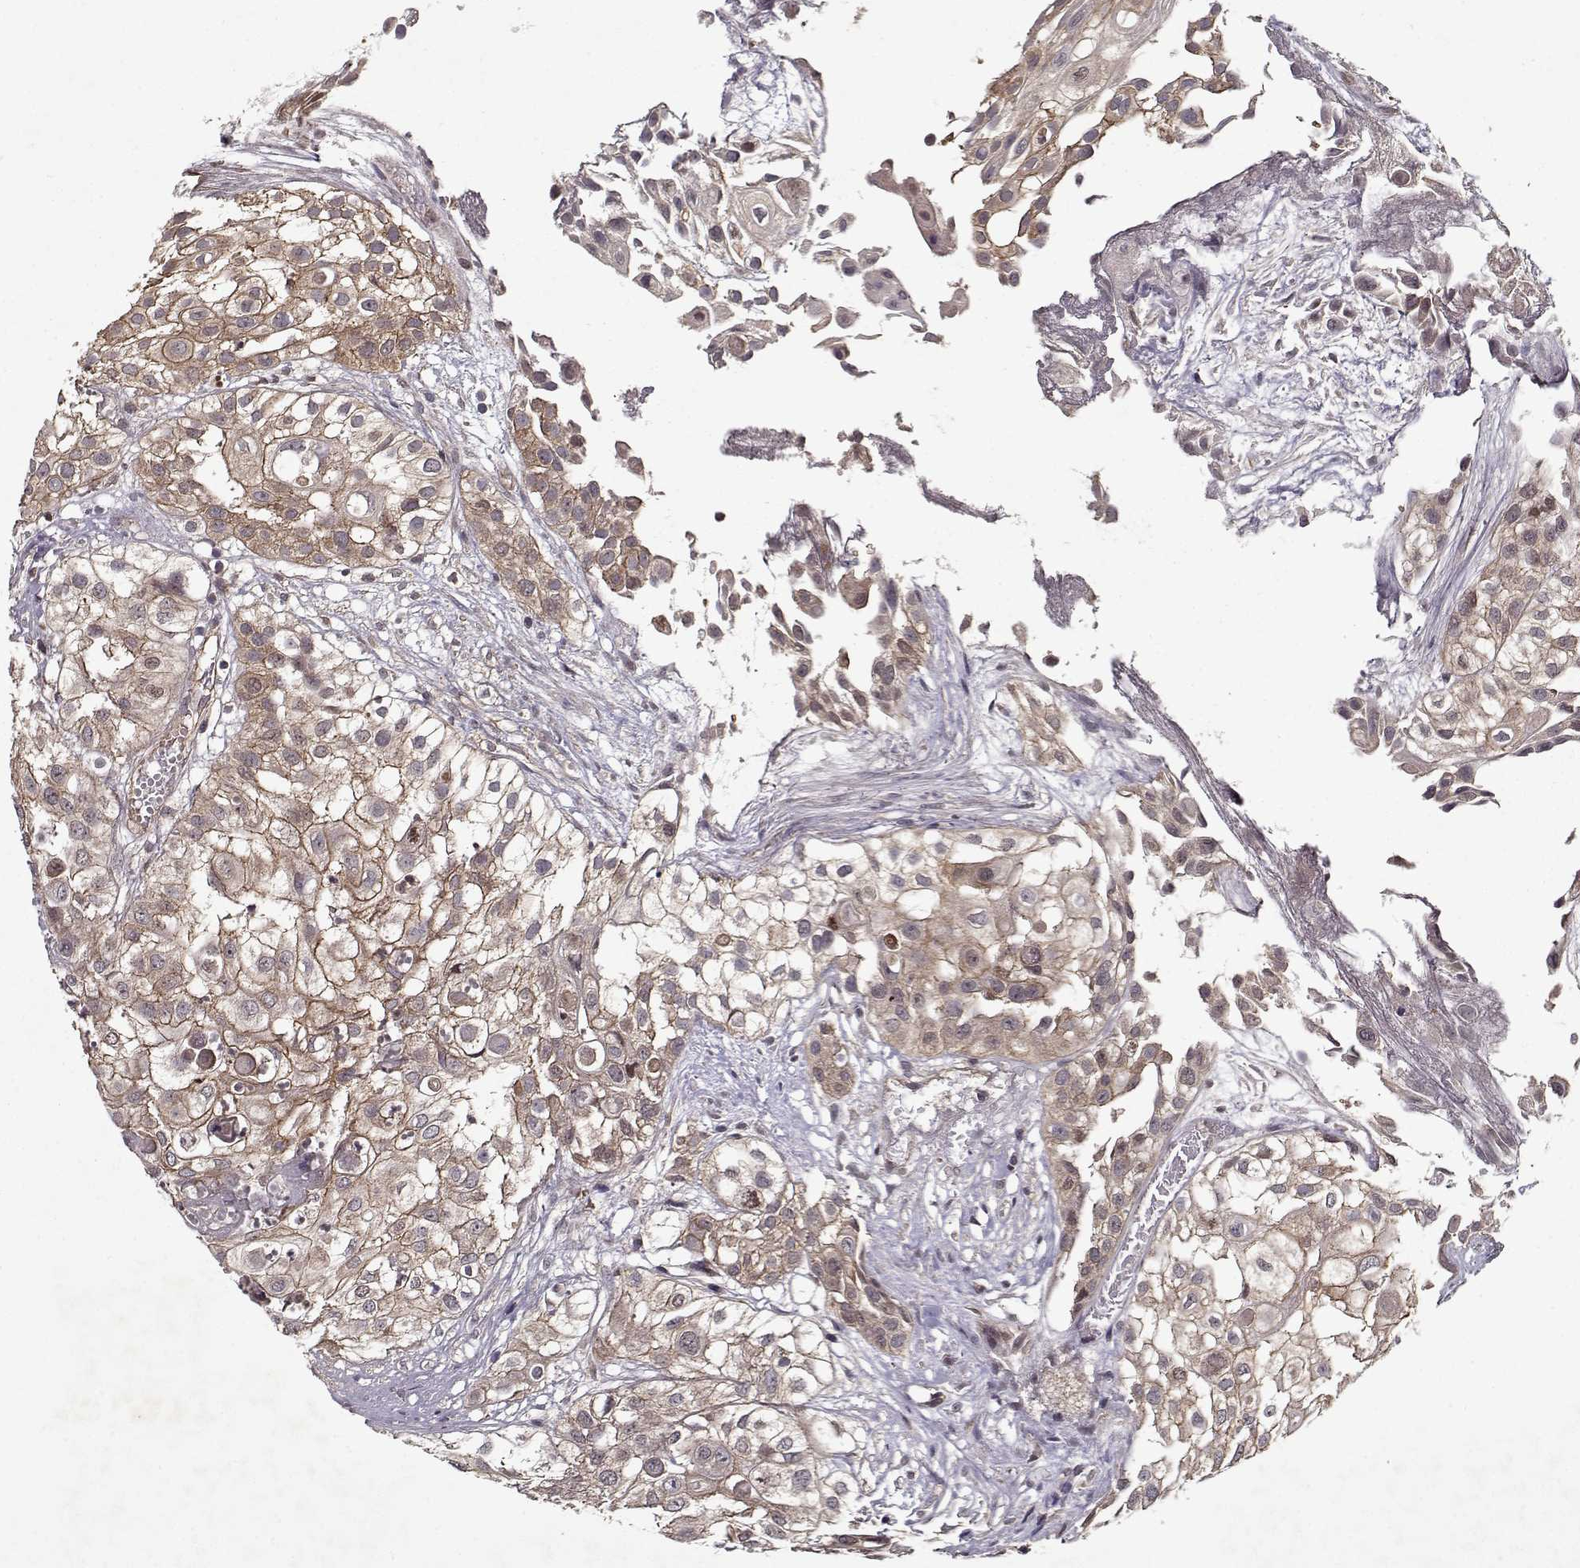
{"staining": {"intensity": "moderate", "quantity": "25%-75%", "location": "cytoplasmic/membranous"}, "tissue": "urothelial cancer", "cell_type": "Tumor cells", "image_type": "cancer", "snomed": [{"axis": "morphology", "description": "Urothelial carcinoma, High grade"}, {"axis": "topography", "description": "Urinary bladder"}], "caption": "Moderate cytoplasmic/membranous positivity is present in about 25%-75% of tumor cells in high-grade urothelial carcinoma.", "gene": "PPP1R12A", "patient": {"sex": "female", "age": 79}}